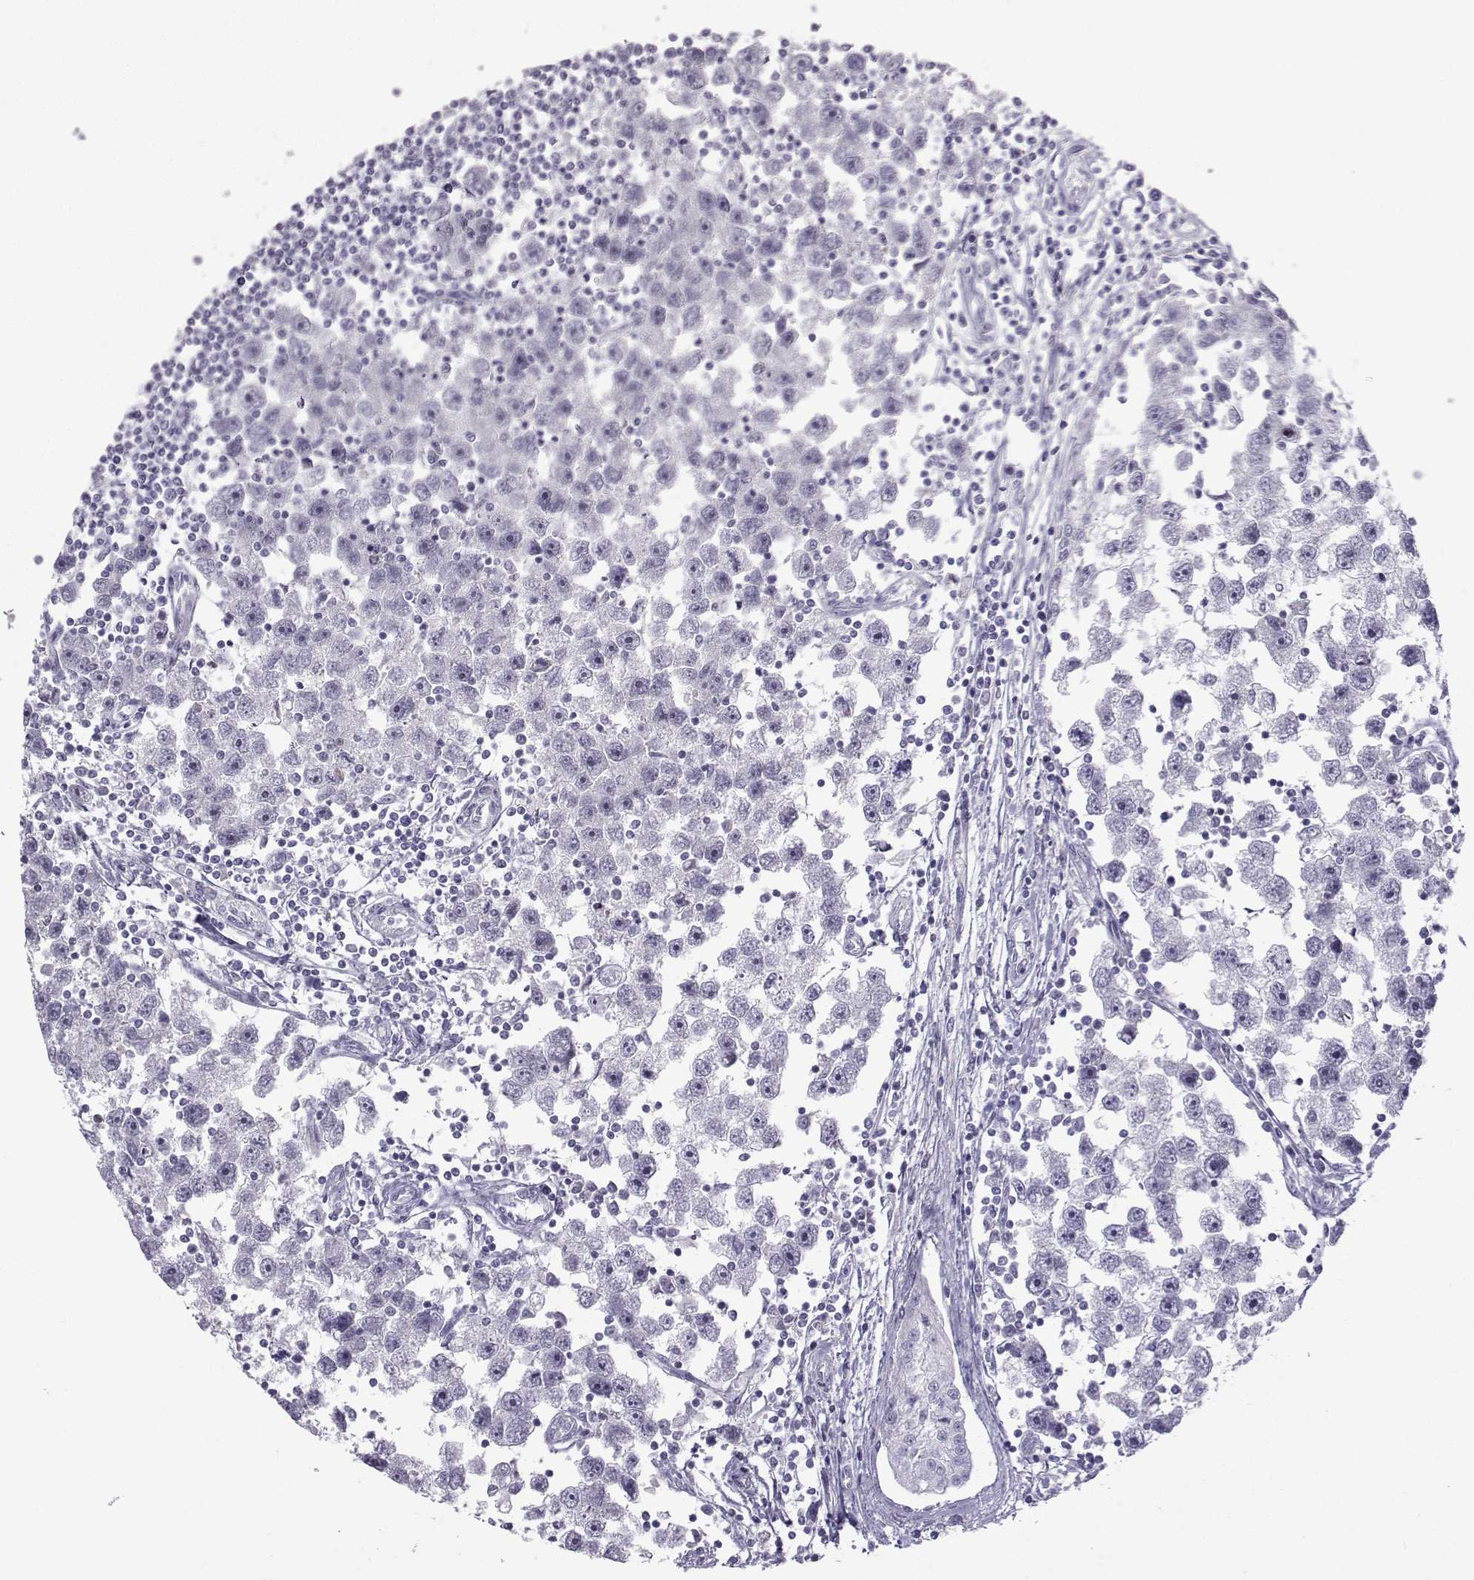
{"staining": {"intensity": "negative", "quantity": "none", "location": "none"}, "tissue": "testis cancer", "cell_type": "Tumor cells", "image_type": "cancer", "snomed": [{"axis": "morphology", "description": "Seminoma, NOS"}, {"axis": "topography", "description": "Testis"}], "caption": "Immunohistochemistry (IHC) photomicrograph of neoplastic tissue: human testis cancer (seminoma) stained with DAB demonstrates no significant protein expression in tumor cells.", "gene": "DMRT3", "patient": {"sex": "male", "age": 30}}